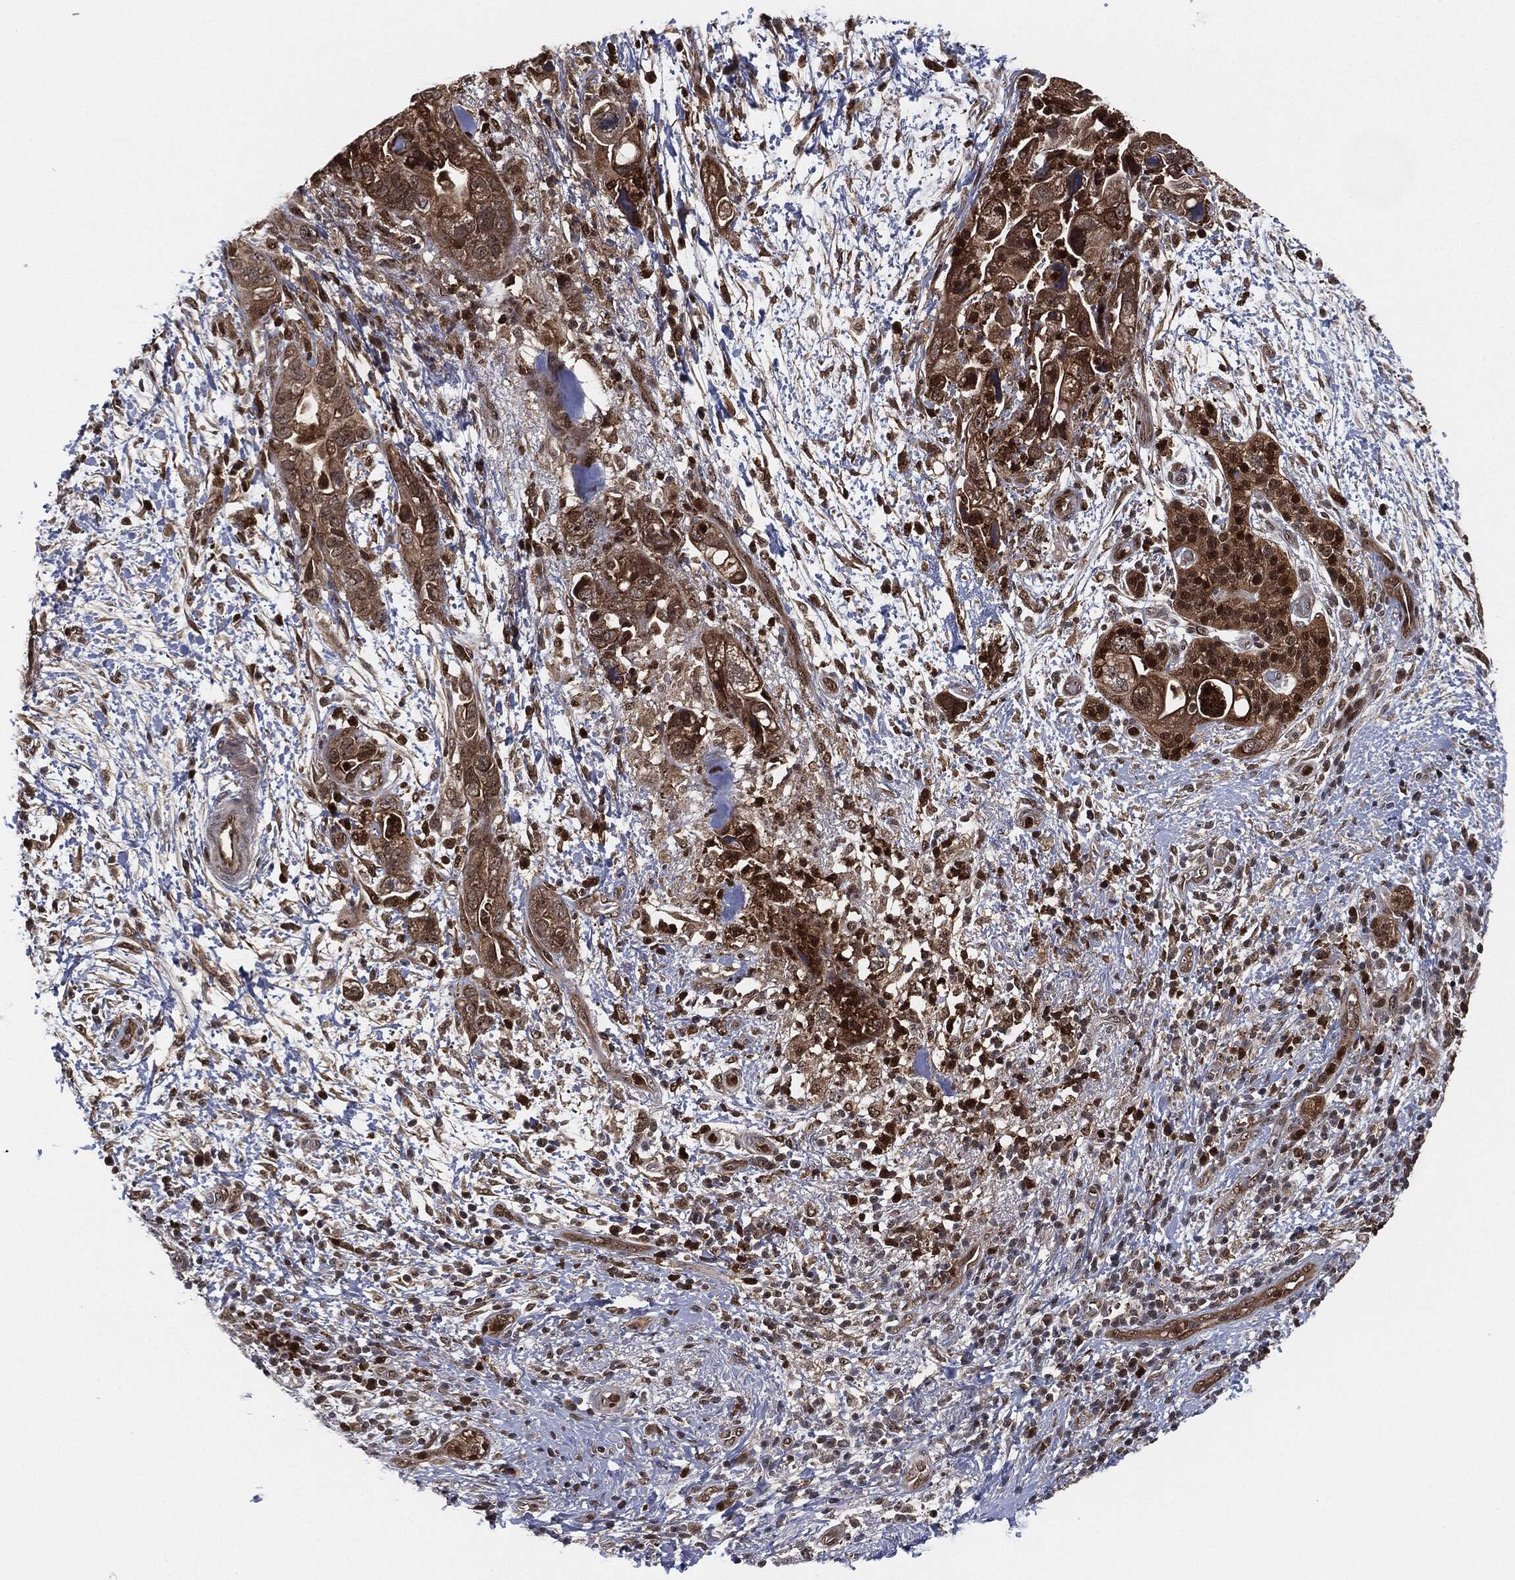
{"staining": {"intensity": "moderate", "quantity": ">75%", "location": "cytoplasmic/membranous"}, "tissue": "pancreatic cancer", "cell_type": "Tumor cells", "image_type": "cancer", "snomed": [{"axis": "morphology", "description": "Adenocarcinoma, NOS"}, {"axis": "topography", "description": "Pancreas"}], "caption": "Immunohistochemistry (IHC) of adenocarcinoma (pancreatic) displays medium levels of moderate cytoplasmic/membranous expression in approximately >75% of tumor cells. (DAB (3,3'-diaminobenzidine) IHC with brightfield microscopy, high magnification).", "gene": "CAPRIN2", "patient": {"sex": "female", "age": 72}}